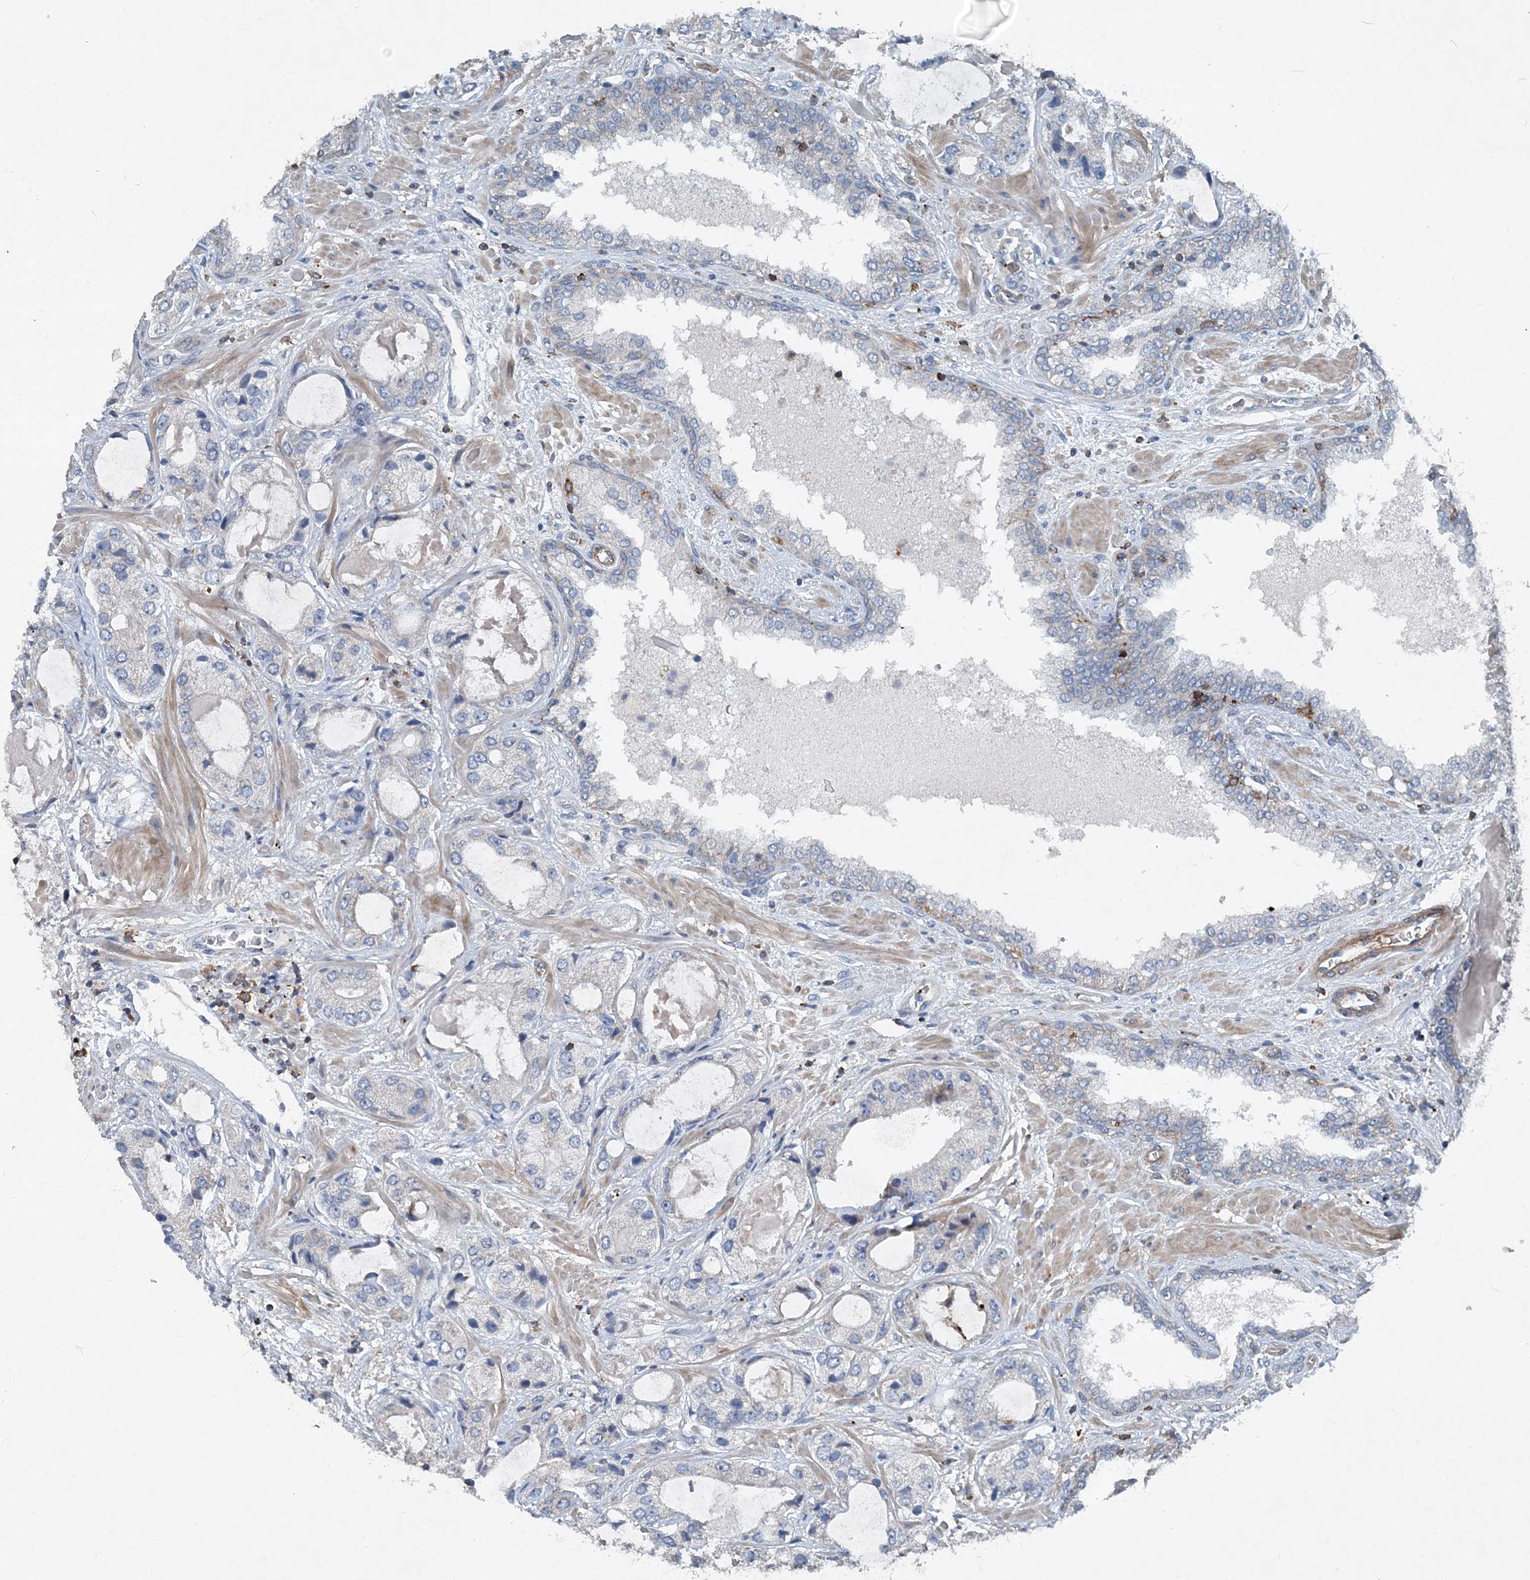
{"staining": {"intensity": "negative", "quantity": "none", "location": "none"}, "tissue": "prostate cancer", "cell_type": "Tumor cells", "image_type": "cancer", "snomed": [{"axis": "morphology", "description": "Normal tissue, NOS"}, {"axis": "morphology", "description": "Adenocarcinoma, High grade"}, {"axis": "topography", "description": "Prostate"}, {"axis": "topography", "description": "Peripheral nerve tissue"}], "caption": "This is a micrograph of immunohistochemistry (IHC) staining of prostate high-grade adenocarcinoma, which shows no expression in tumor cells. (Immunohistochemistry (ihc), brightfield microscopy, high magnification).", "gene": "DGUOK", "patient": {"sex": "male", "age": 59}}